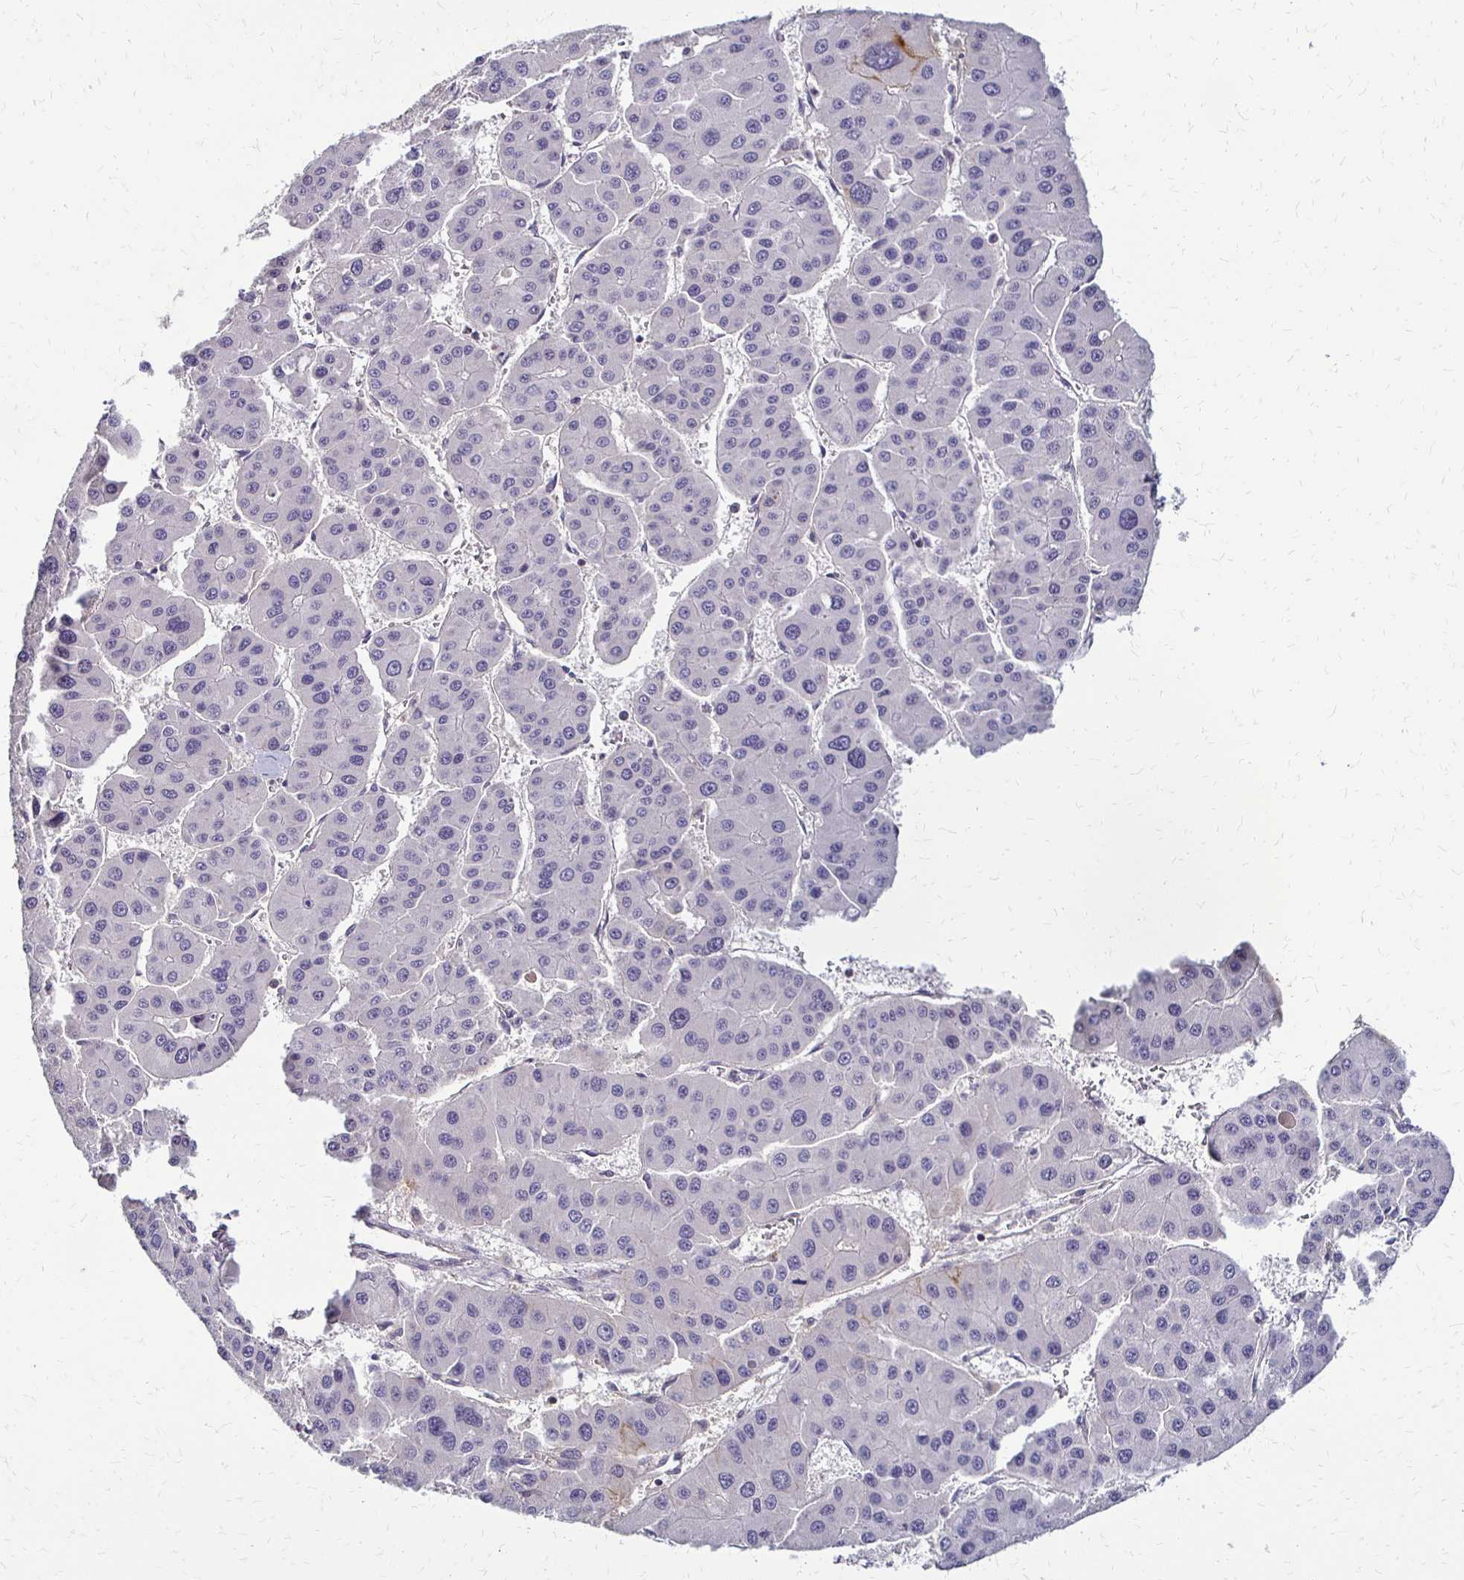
{"staining": {"intensity": "negative", "quantity": "none", "location": "none"}, "tissue": "liver cancer", "cell_type": "Tumor cells", "image_type": "cancer", "snomed": [{"axis": "morphology", "description": "Carcinoma, Hepatocellular, NOS"}, {"axis": "topography", "description": "Liver"}], "caption": "High power microscopy photomicrograph of an immunohistochemistry (IHC) histopathology image of liver hepatocellular carcinoma, revealing no significant expression in tumor cells. (Brightfield microscopy of DAB (3,3'-diaminobenzidine) immunohistochemistry (IHC) at high magnification).", "gene": "SLC9A9", "patient": {"sex": "male", "age": 73}}